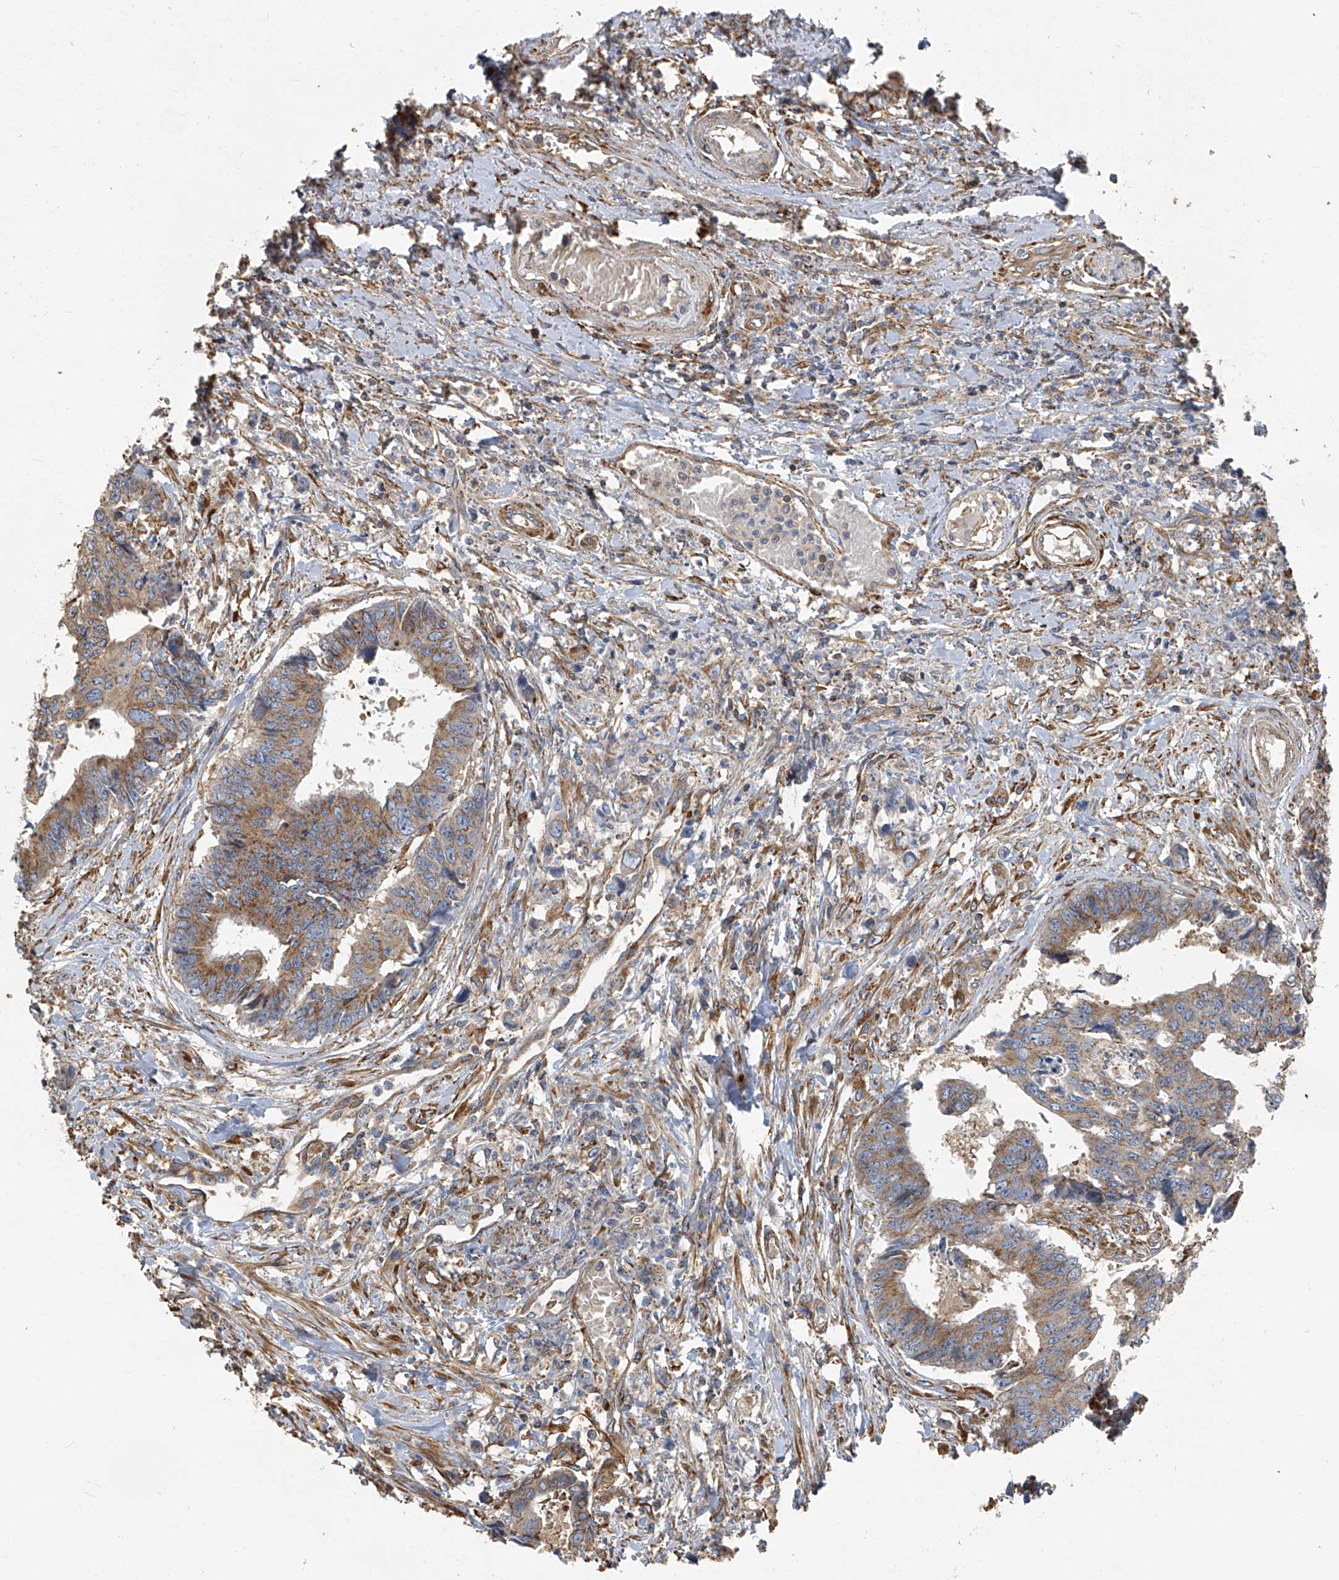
{"staining": {"intensity": "moderate", "quantity": ">75%", "location": "cytoplasmic/membranous"}, "tissue": "colorectal cancer", "cell_type": "Tumor cells", "image_type": "cancer", "snomed": [{"axis": "morphology", "description": "Adenocarcinoma, NOS"}, {"axis": "topography", "description": "Rectum"}], "caption": "IHC staining of colorectal cancer, which displays medium levels of moderate cytoplasmic/membranous staining in about >75% of tumor cells indicating moderate cytoplasmic/membranous protein positivity. The staining was performed using DAB (3,3'-diaminobenzidine) (brown) for protein detection and nuclei were counterstained in hematoxylin (blue).", "gene": "SEPTIN7", "patient": {"sex": "male", "age": 84}}